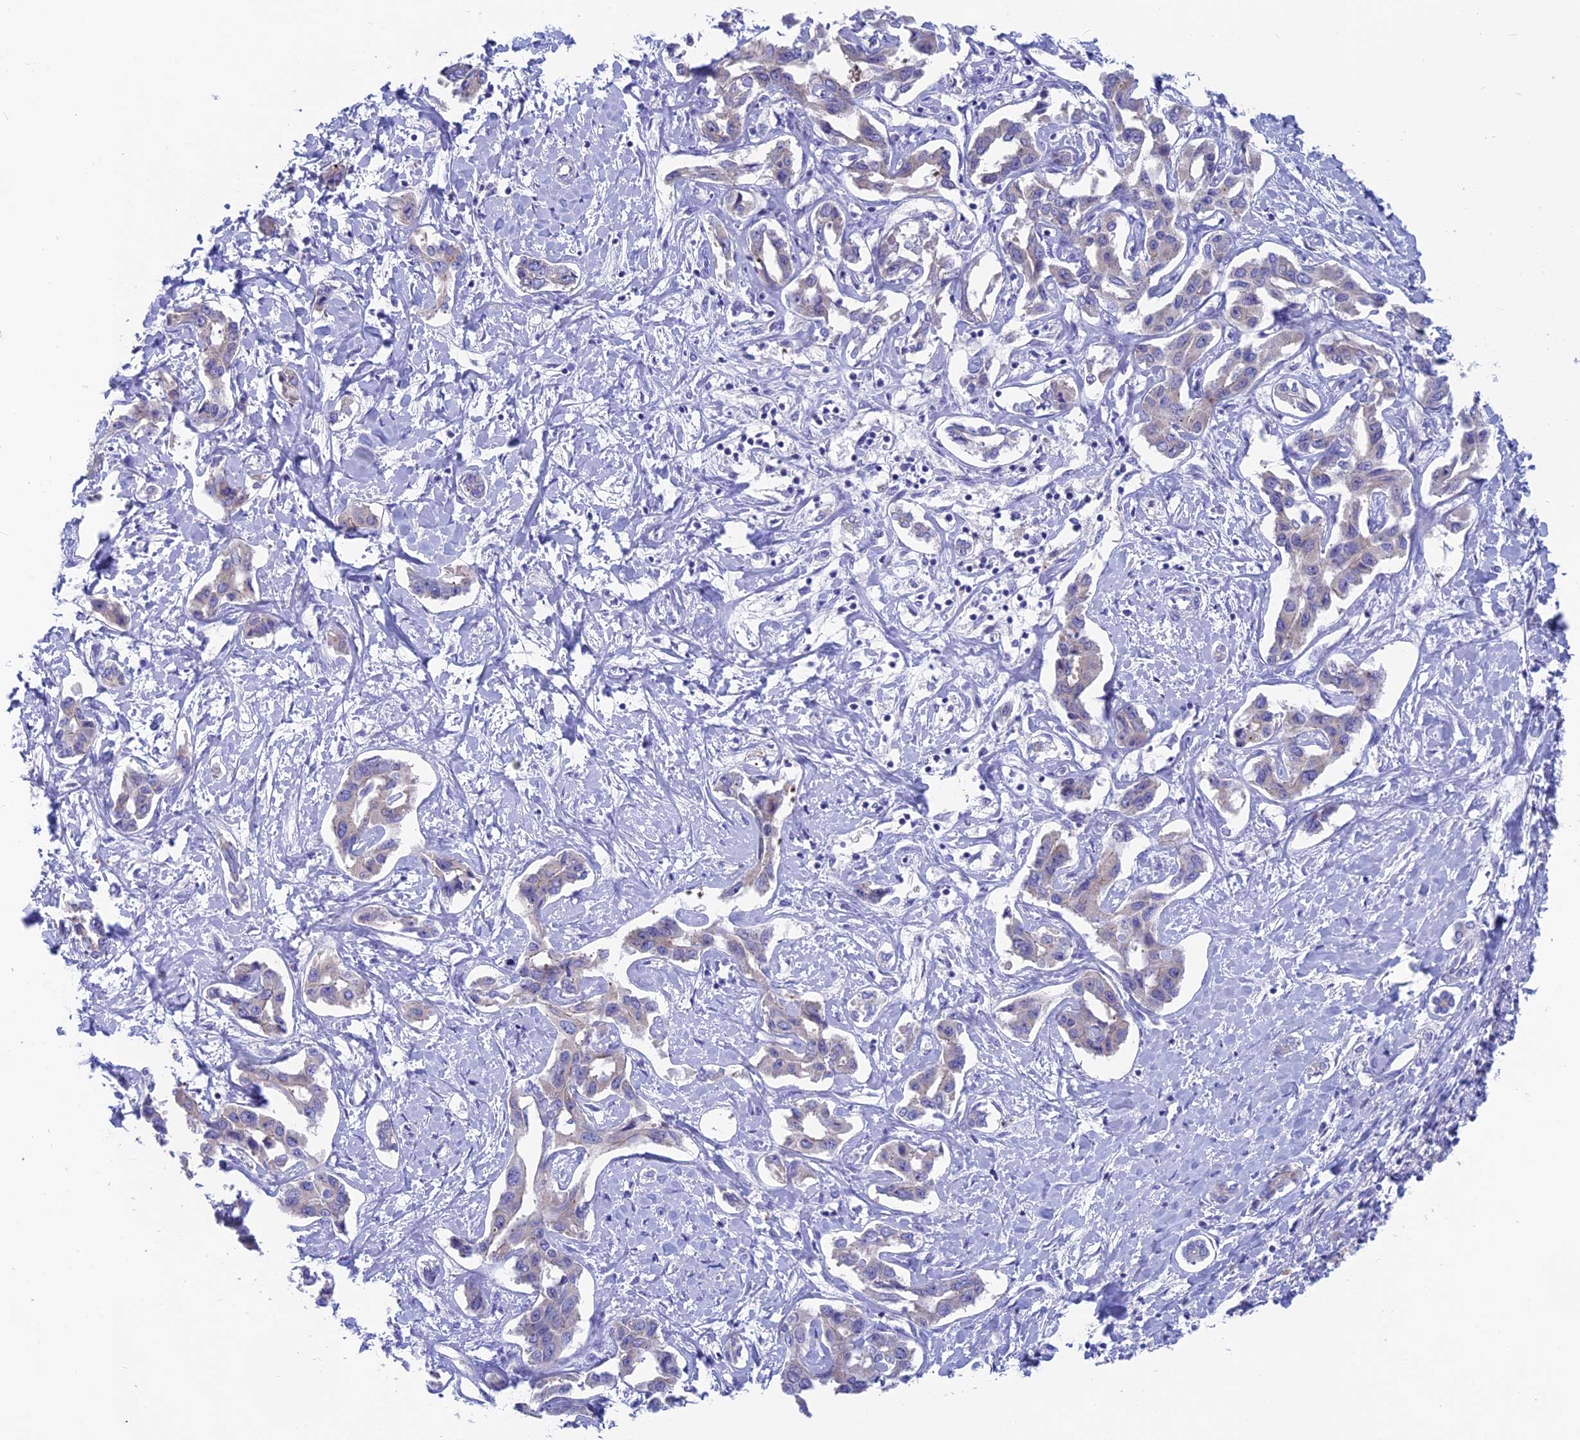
{"staining": {"intensity": "negative", "quantity": "none", "location": "none"}, "tissue": "liver cancer", "cell_type": "Tumor cells", "image_type": "cancer", "snomed": [{"axis": "morphology", "description": "Cholangiocarcinoma"}, {"axis": "topography", "description": "Liver"}], "caption": "IHC of liver cholangiocarcinoma exhibits no expression in tumor cells.", "gene": "TENT4B", "patient": {"sex": "male", "age": 59}}